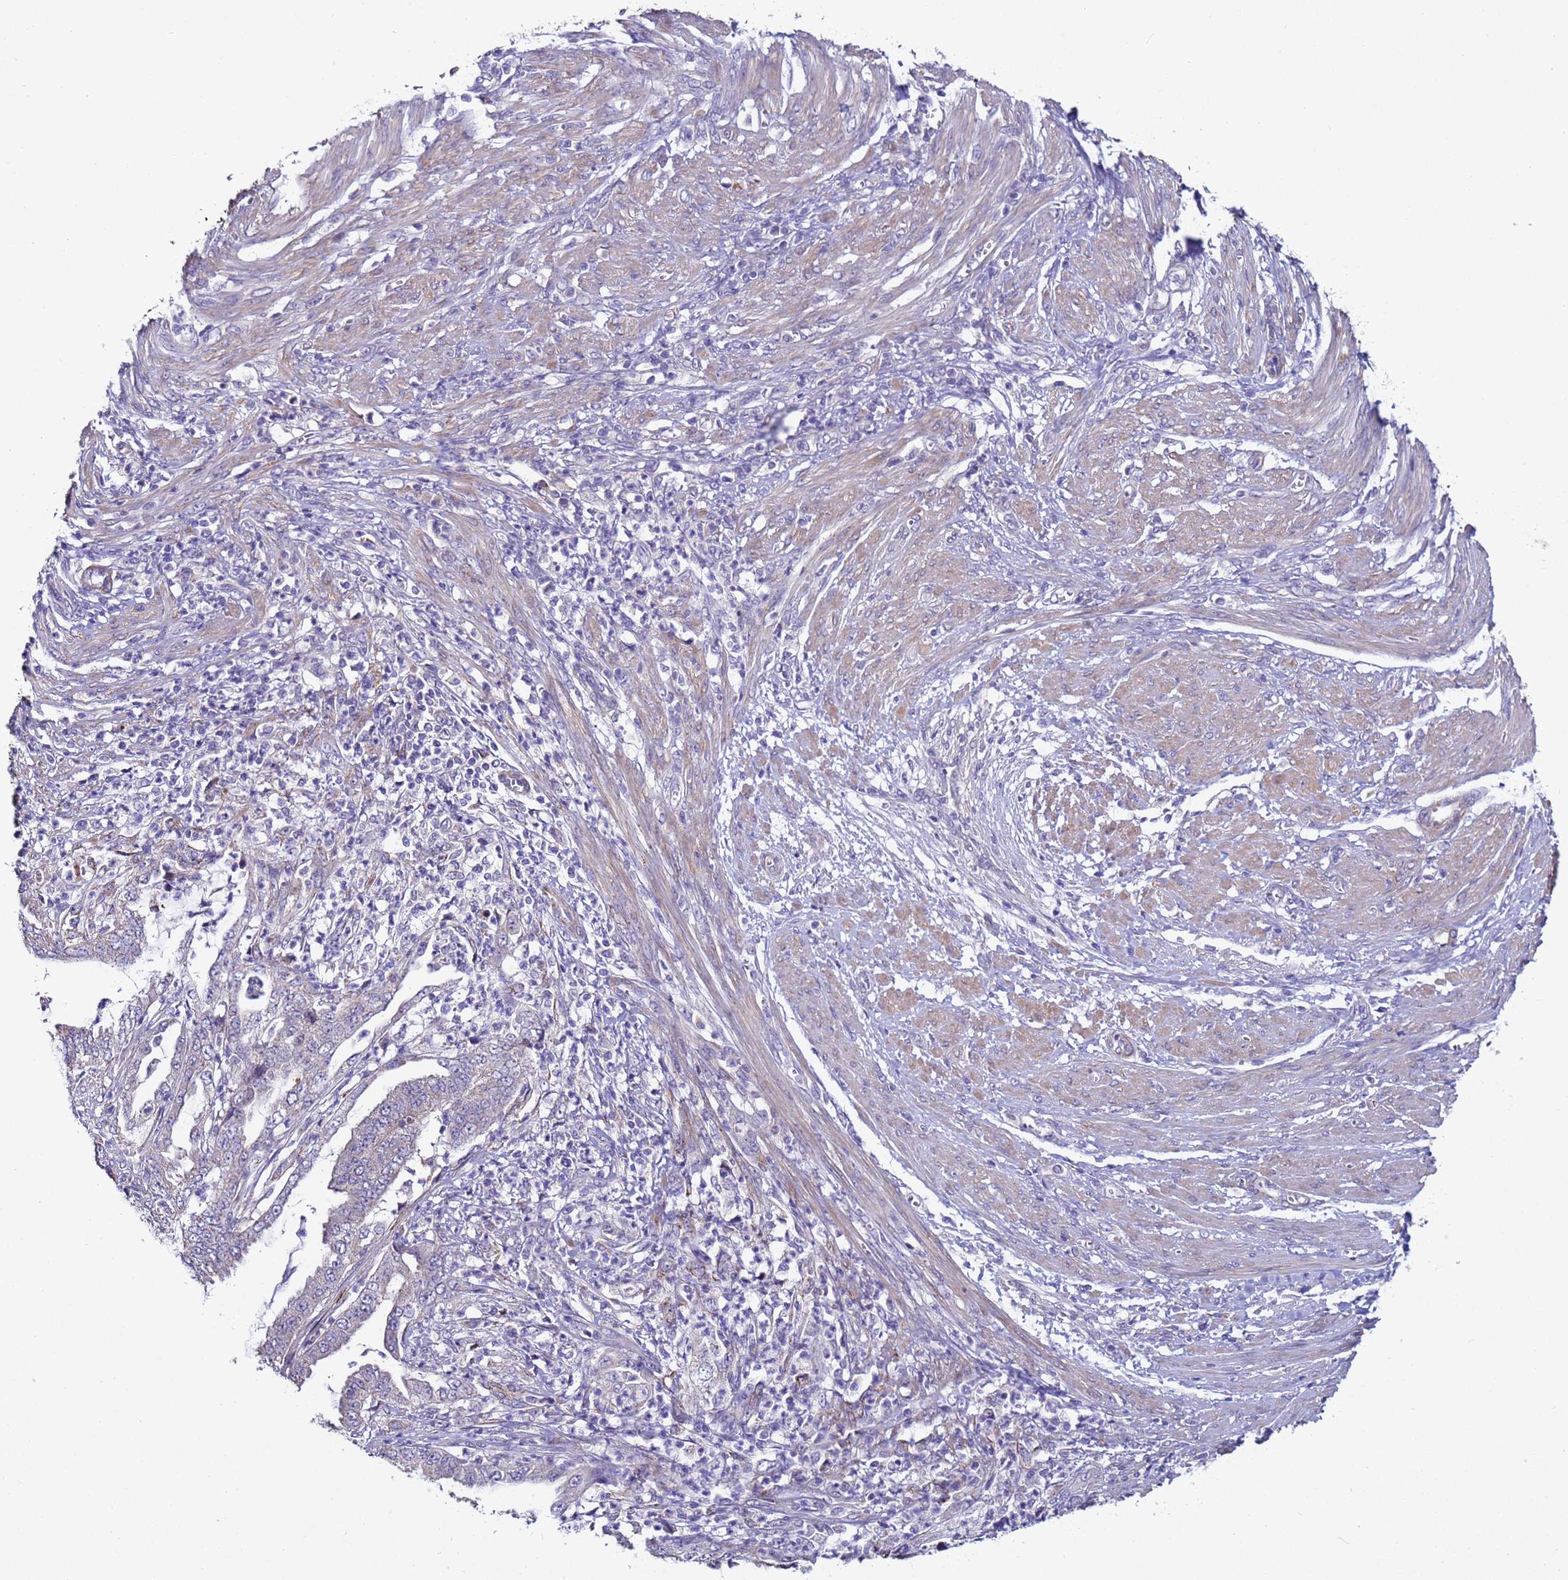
{"staining": {"intensity": "negative", "quantity": "none", "location": "none"}, "tissue": "endometrial cancer", "cell_type": "Tumor cells", "image_type": "cancer", "snomed": [{"axis": "morphology", "description": "Adenocarcinoma, NOS"}, {"axis": "topography", "description": "Endometrium"}], "caption": "Immunohistochemistry image of neoplastic tissue: endometrial cancer stained with DAB (3,3'-diaminobenzidine) shows no significant protein positivity in tumor cells.", "gene": "CLHC1", "patient": {"sex": "female", "age": 51}}